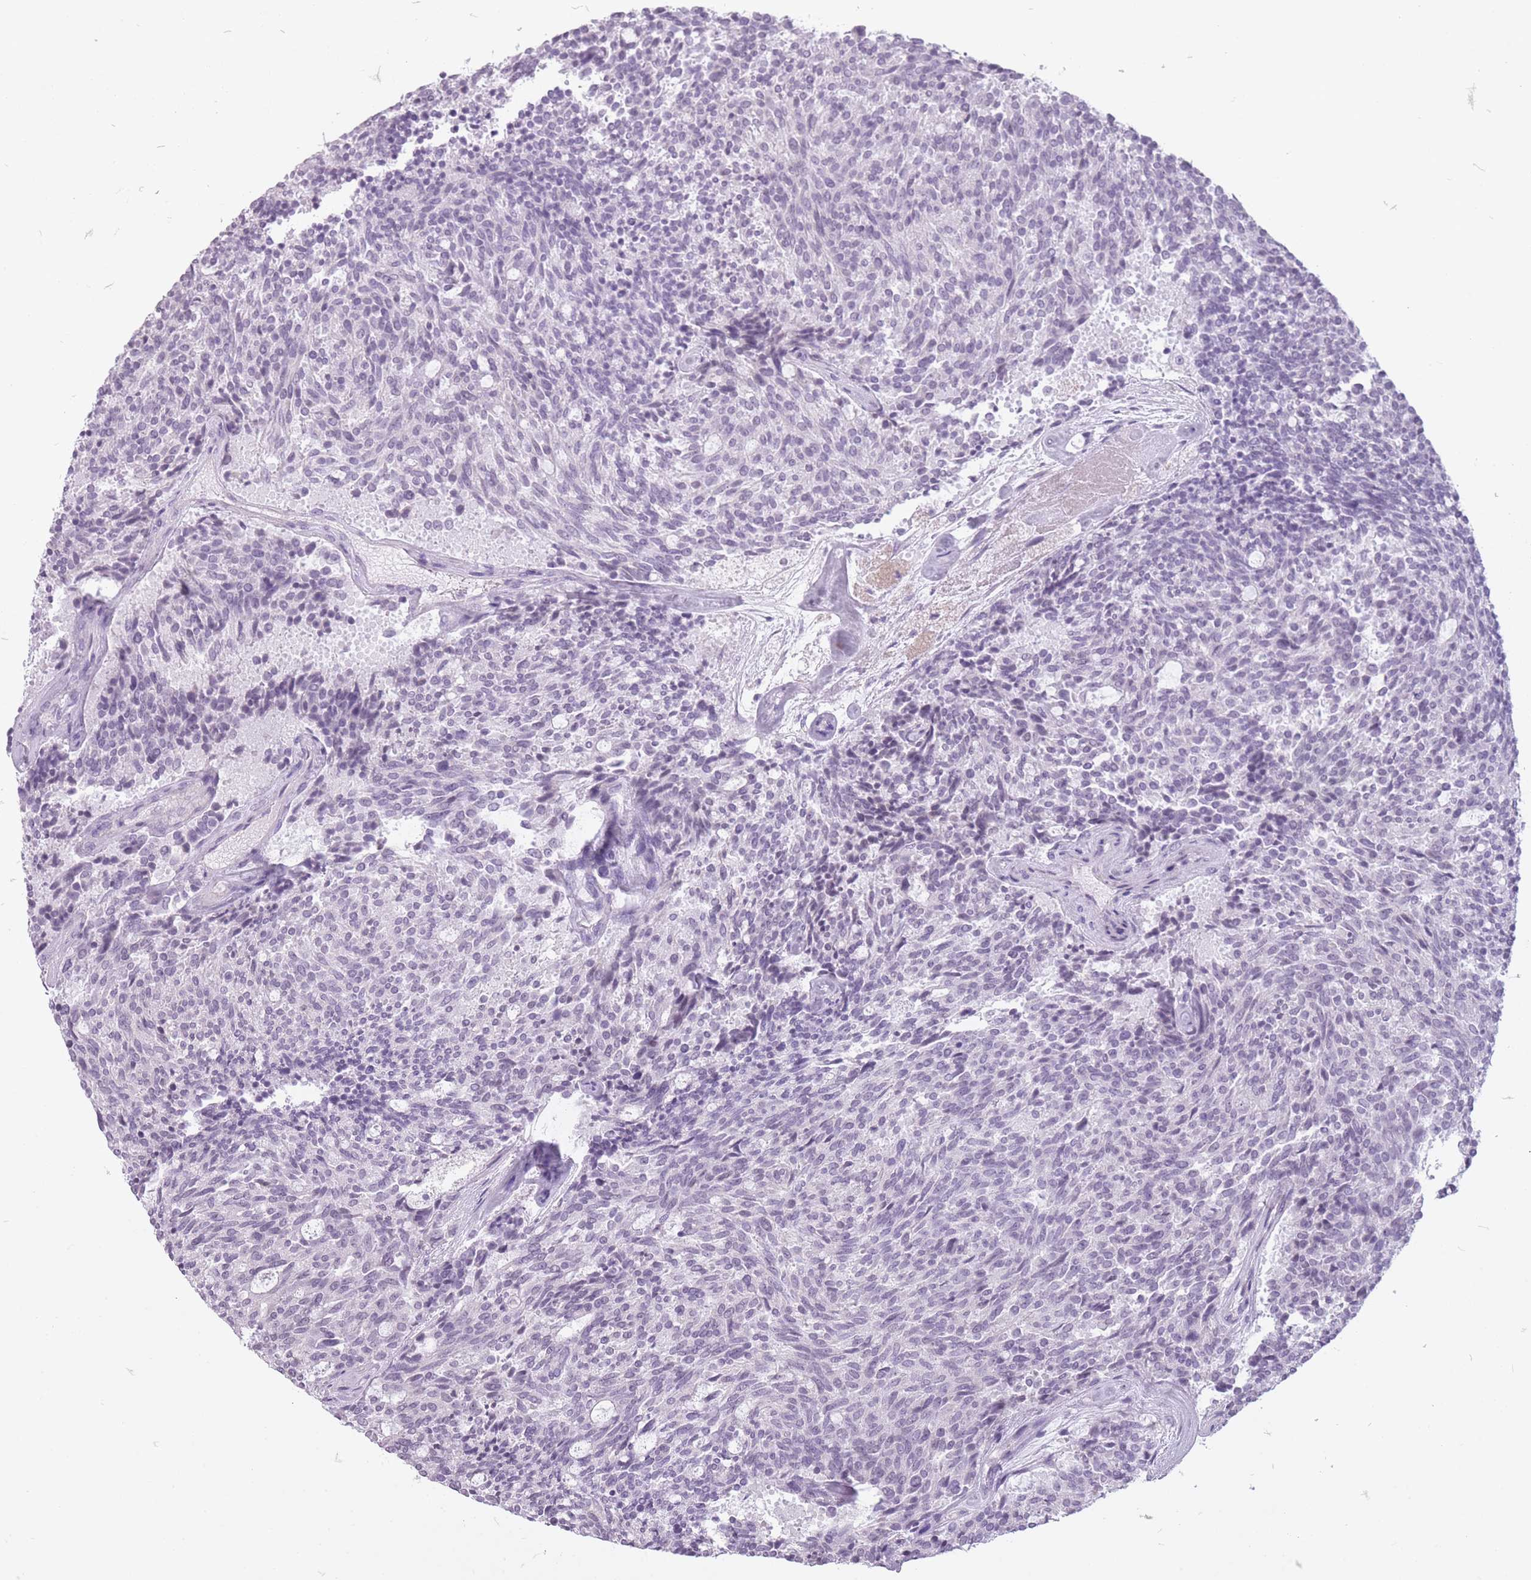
{"staining": {"intensity": "negative", "quantity": "none", "location": "none"}, "tissue": "carcinoid", "cell_type": "Tumor cells", "image_type": "cancer", "snomed": [{"axis": "morphology", "description": "Carcinoid, malignant, NOS"}, {"axis": "topography", "description": "Pancreas"}], "caption": "An IHC histopathology image of carcinoid (malignant) is shown. There is no staining in tumor cells of carcinoid (malignant).", "gene": "RFX4", "patient": {"sex": "female", "age": 54}}